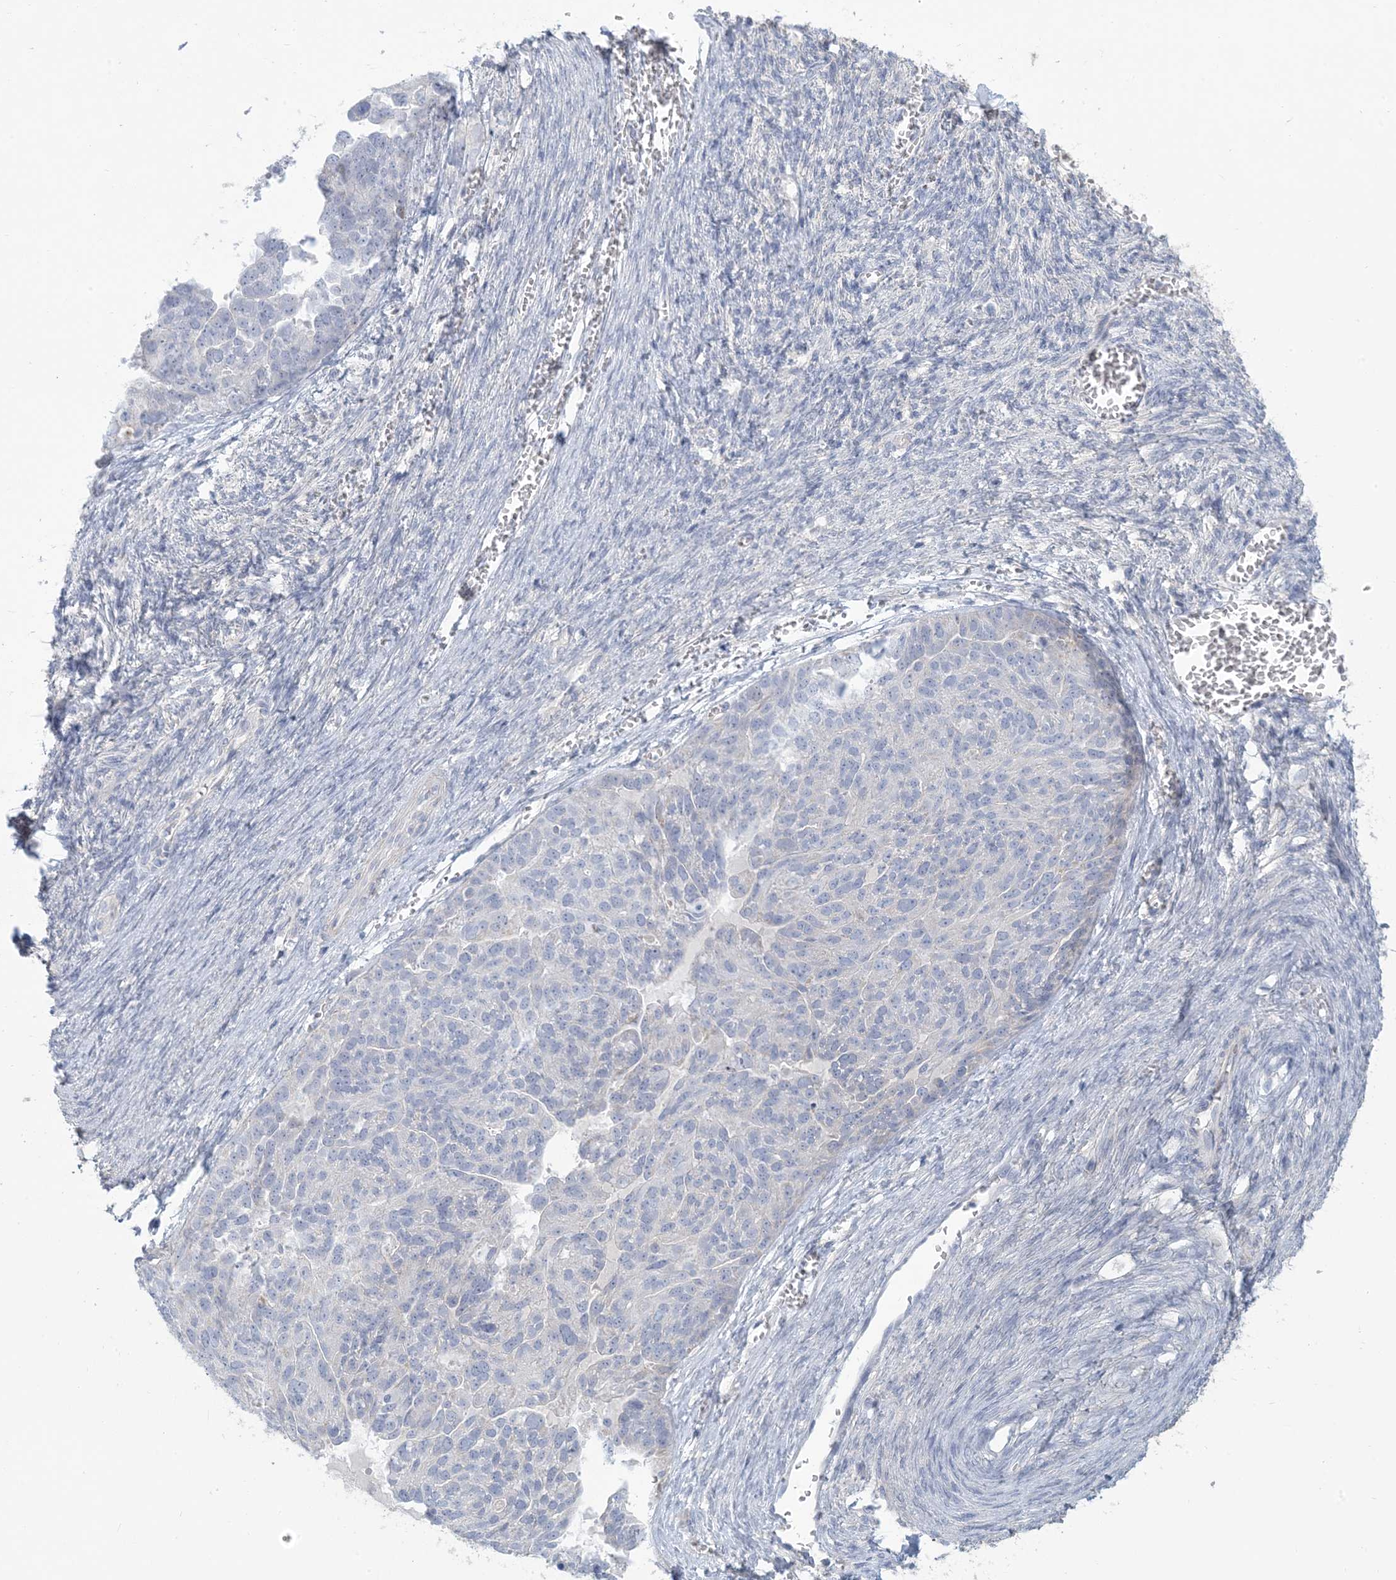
{"staining": {"intensity": "negative", "quantity": "none", "location": "none"}, "tissue": "ovarian cancer", "cell_type": "Tumor cells", "image_type": "cancer", "snomed": [{"axis": "morphology", "description": "Cystadenocarcinoma, serous, NOS"}, {"axis": "topography", "description": "Ovary"}], "caption": "Immunohistochemistry photomicrograph of human ovarian cancer stained for a protein (brown), which displays no expression in tumor cells.", "gene": "MTHFD2L", "patient": {"sex": "female", "age": 44}}